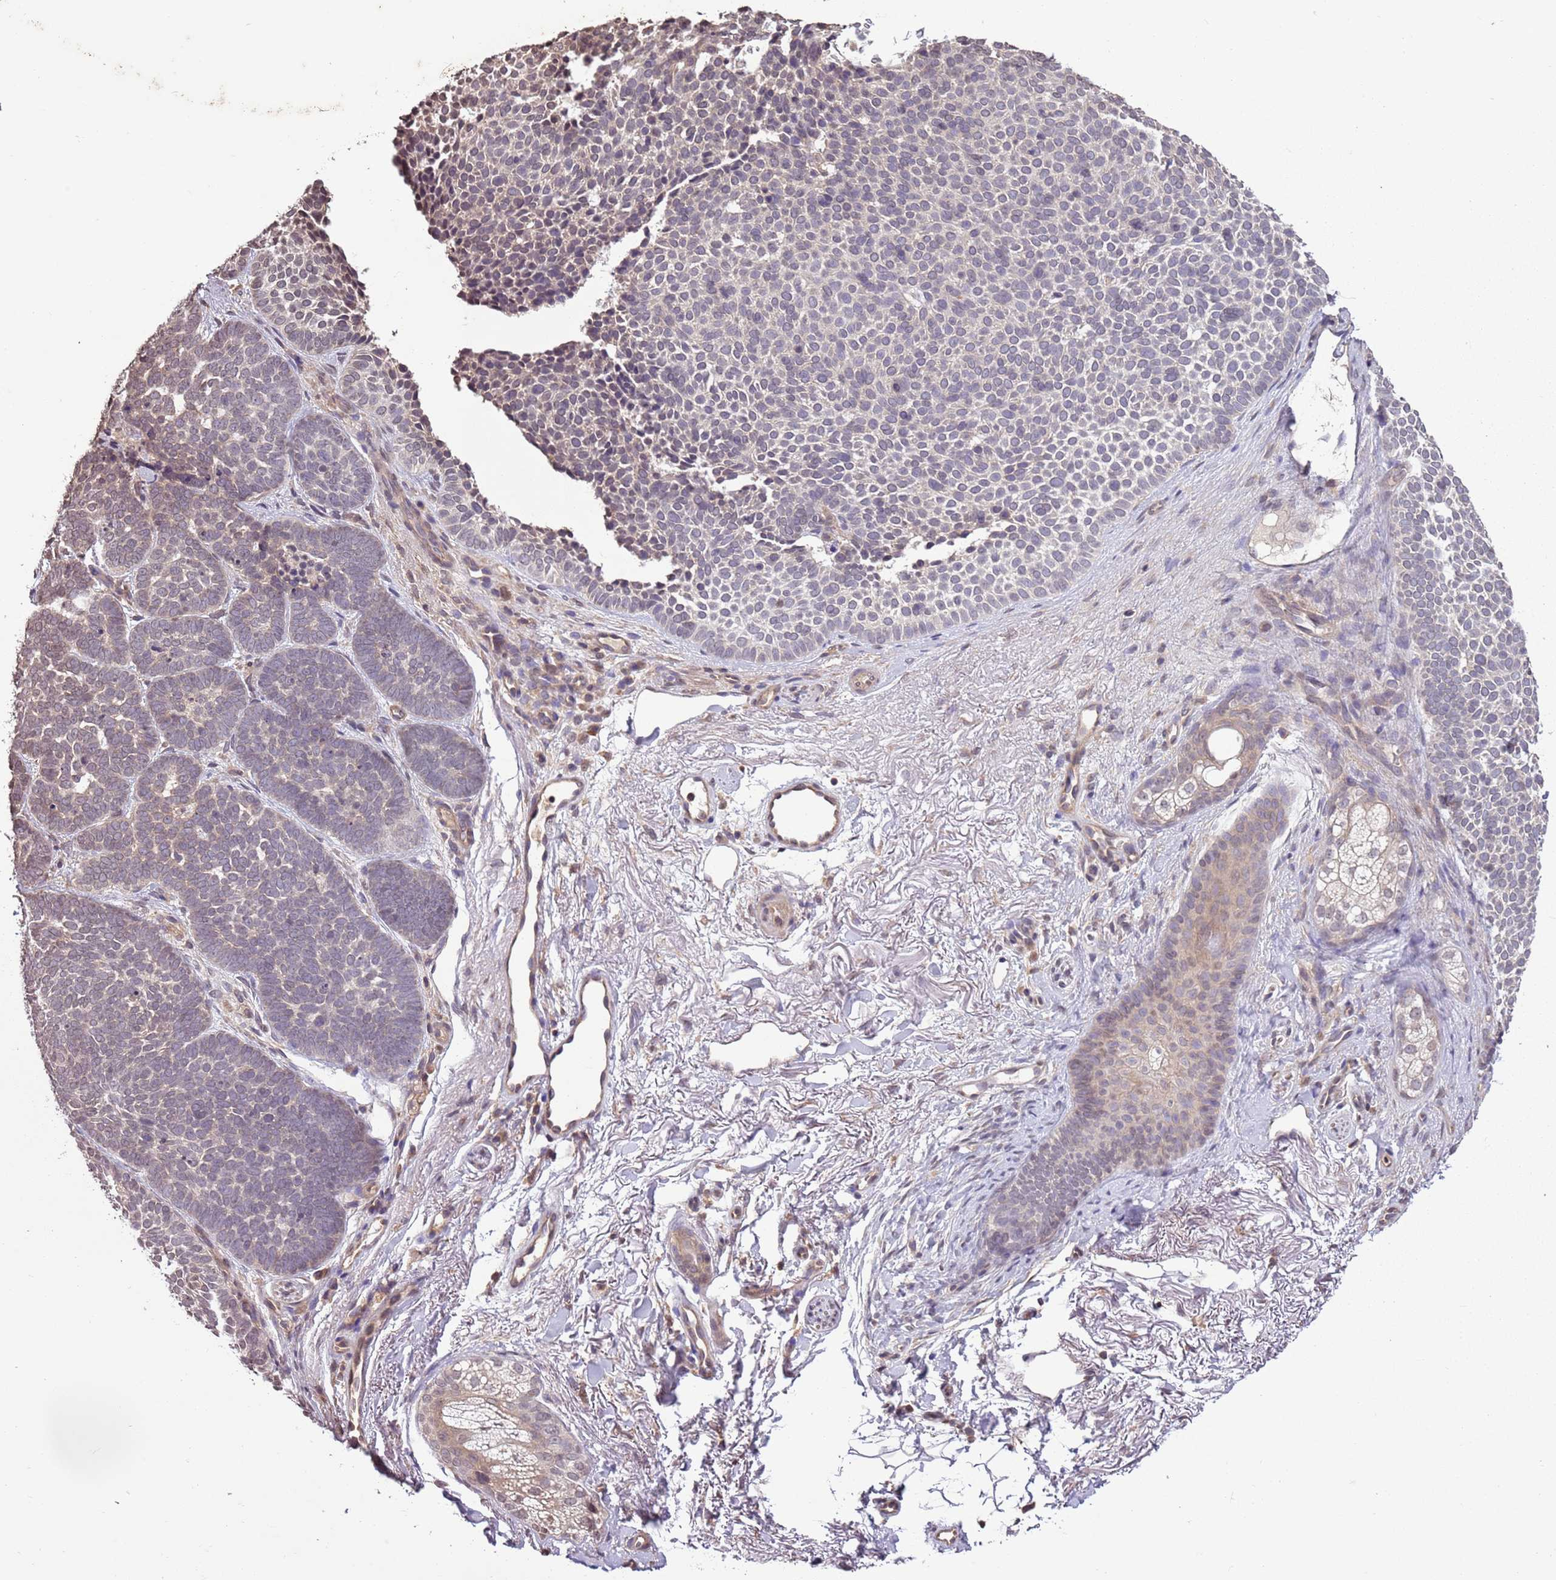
{"staining": {"intensity": "weak", "quantity": "<25%", "location": "cytoplasmic/membranous"}, "tissue": "skin cancer", "cell_type": "Tumor cells", "image_type": "cancer", "snomed": [{"axis": "morphology", "description": "Basal cell carcinoma"}, {"axis": "topography", "description": "Skin"}], "caption": "A histopathology image of human basal cell carcinoma (skin) is negative for staining in tumor cells.", "gene": "CAPN9", "patient": {"sex": "female", "age": 77}}